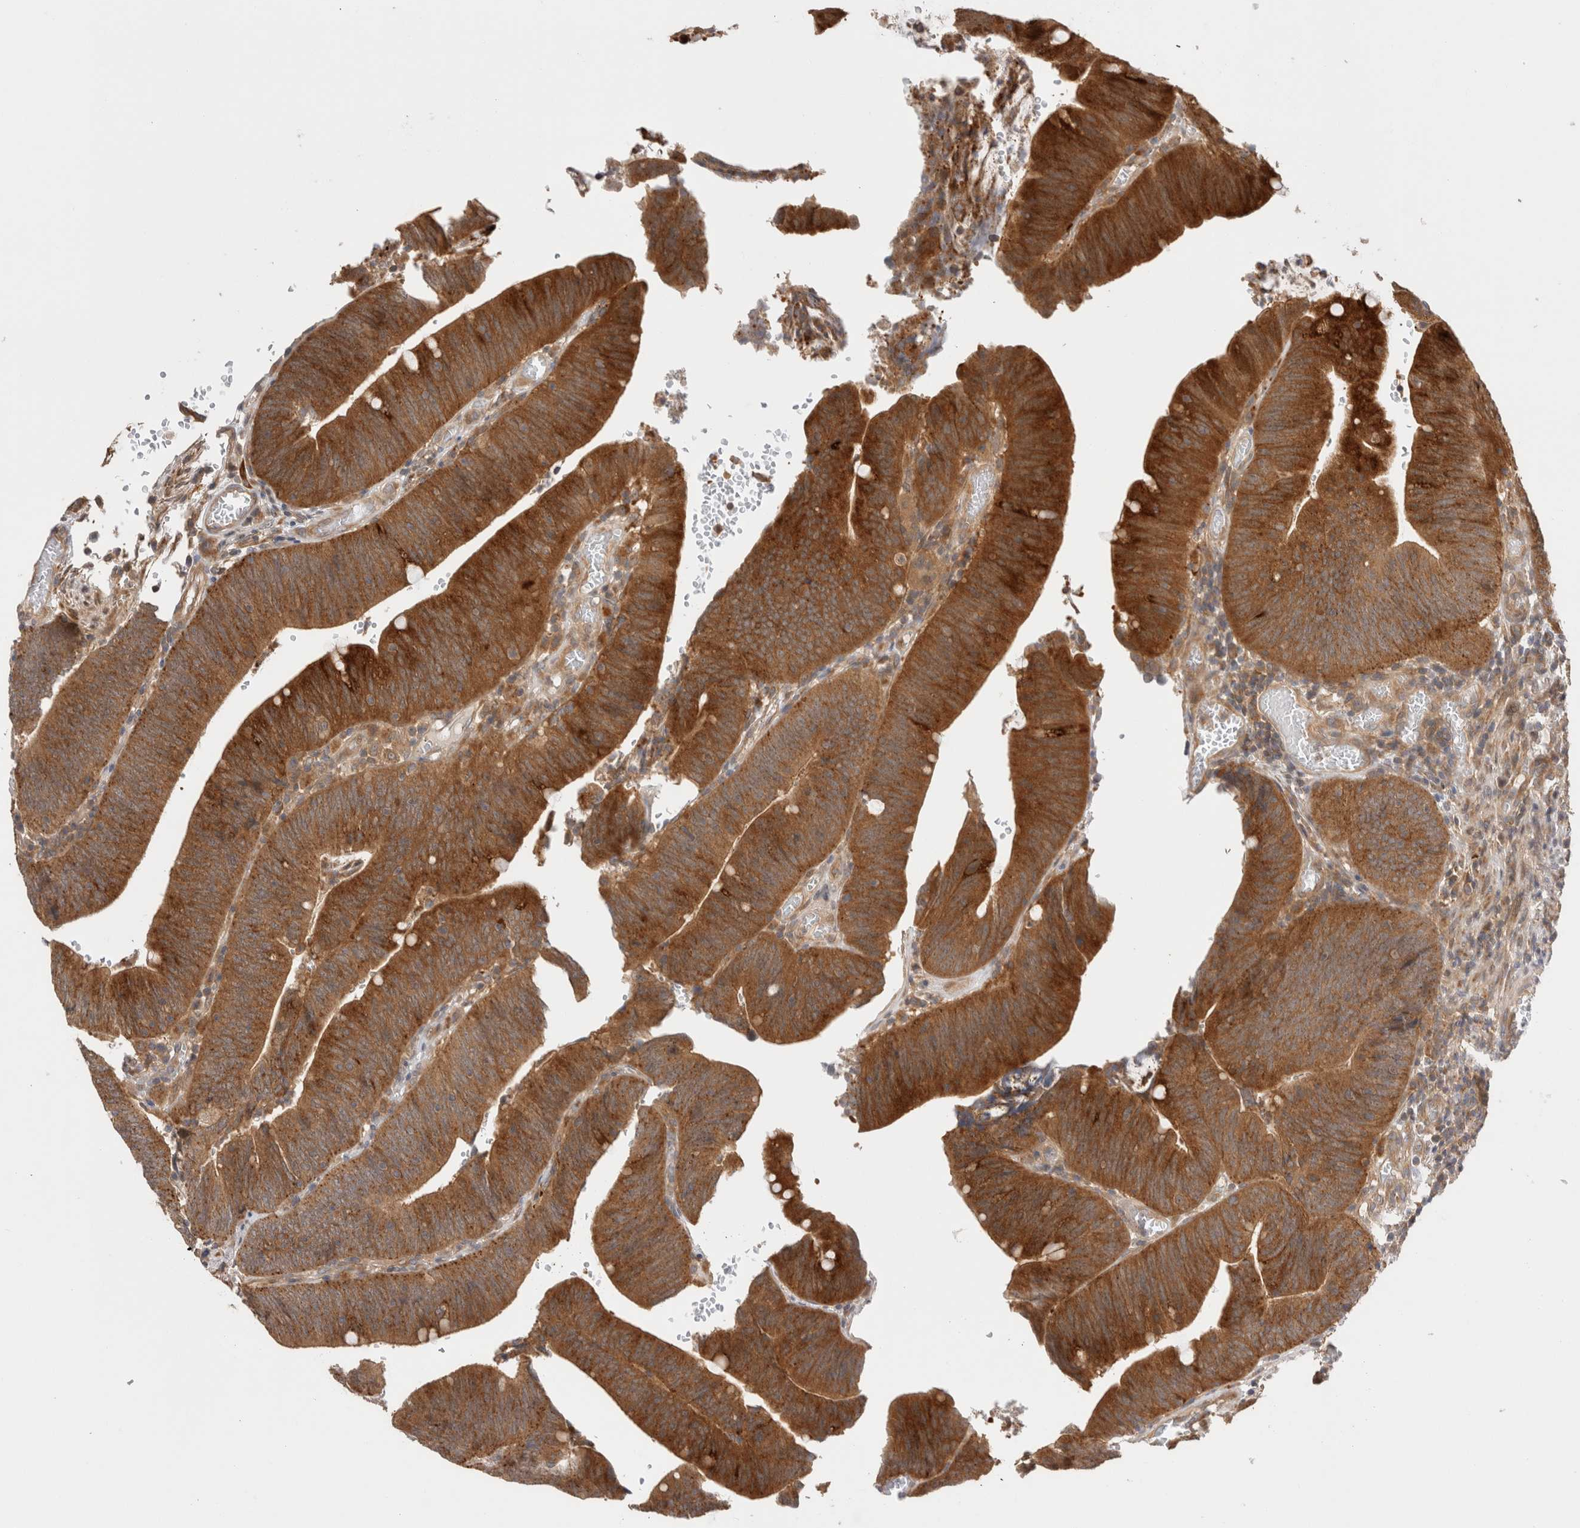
{"staining": {"intensity": "strong", "quantity": ">75%", "location": "cytoplasmic/membranous"}, "tissue": "colorectal cancer", "cell_type": "Tumor cells", "image_type": "cancer", "snomed": [{"axis": "morphology", "description": "Normal tissue, NOS"}, {"axis": "morphology", "description": "Adenocarcinoma, NOS"}, {"axis": "topography", "description": "Rectum"}], "caption": "Immunohistochemistry image of neoplastic tissue: human colorectal adenocarcinoma stained using immunohistochemistry (IHC) shows high levels of strong protein expression localized specifically in the cytoplasmic/membranous of tumor cells, appearing as a cytoplasmic/membranous brown color.", "gene": "VPS28", "patient": {"sex": "female", "age": 66}}